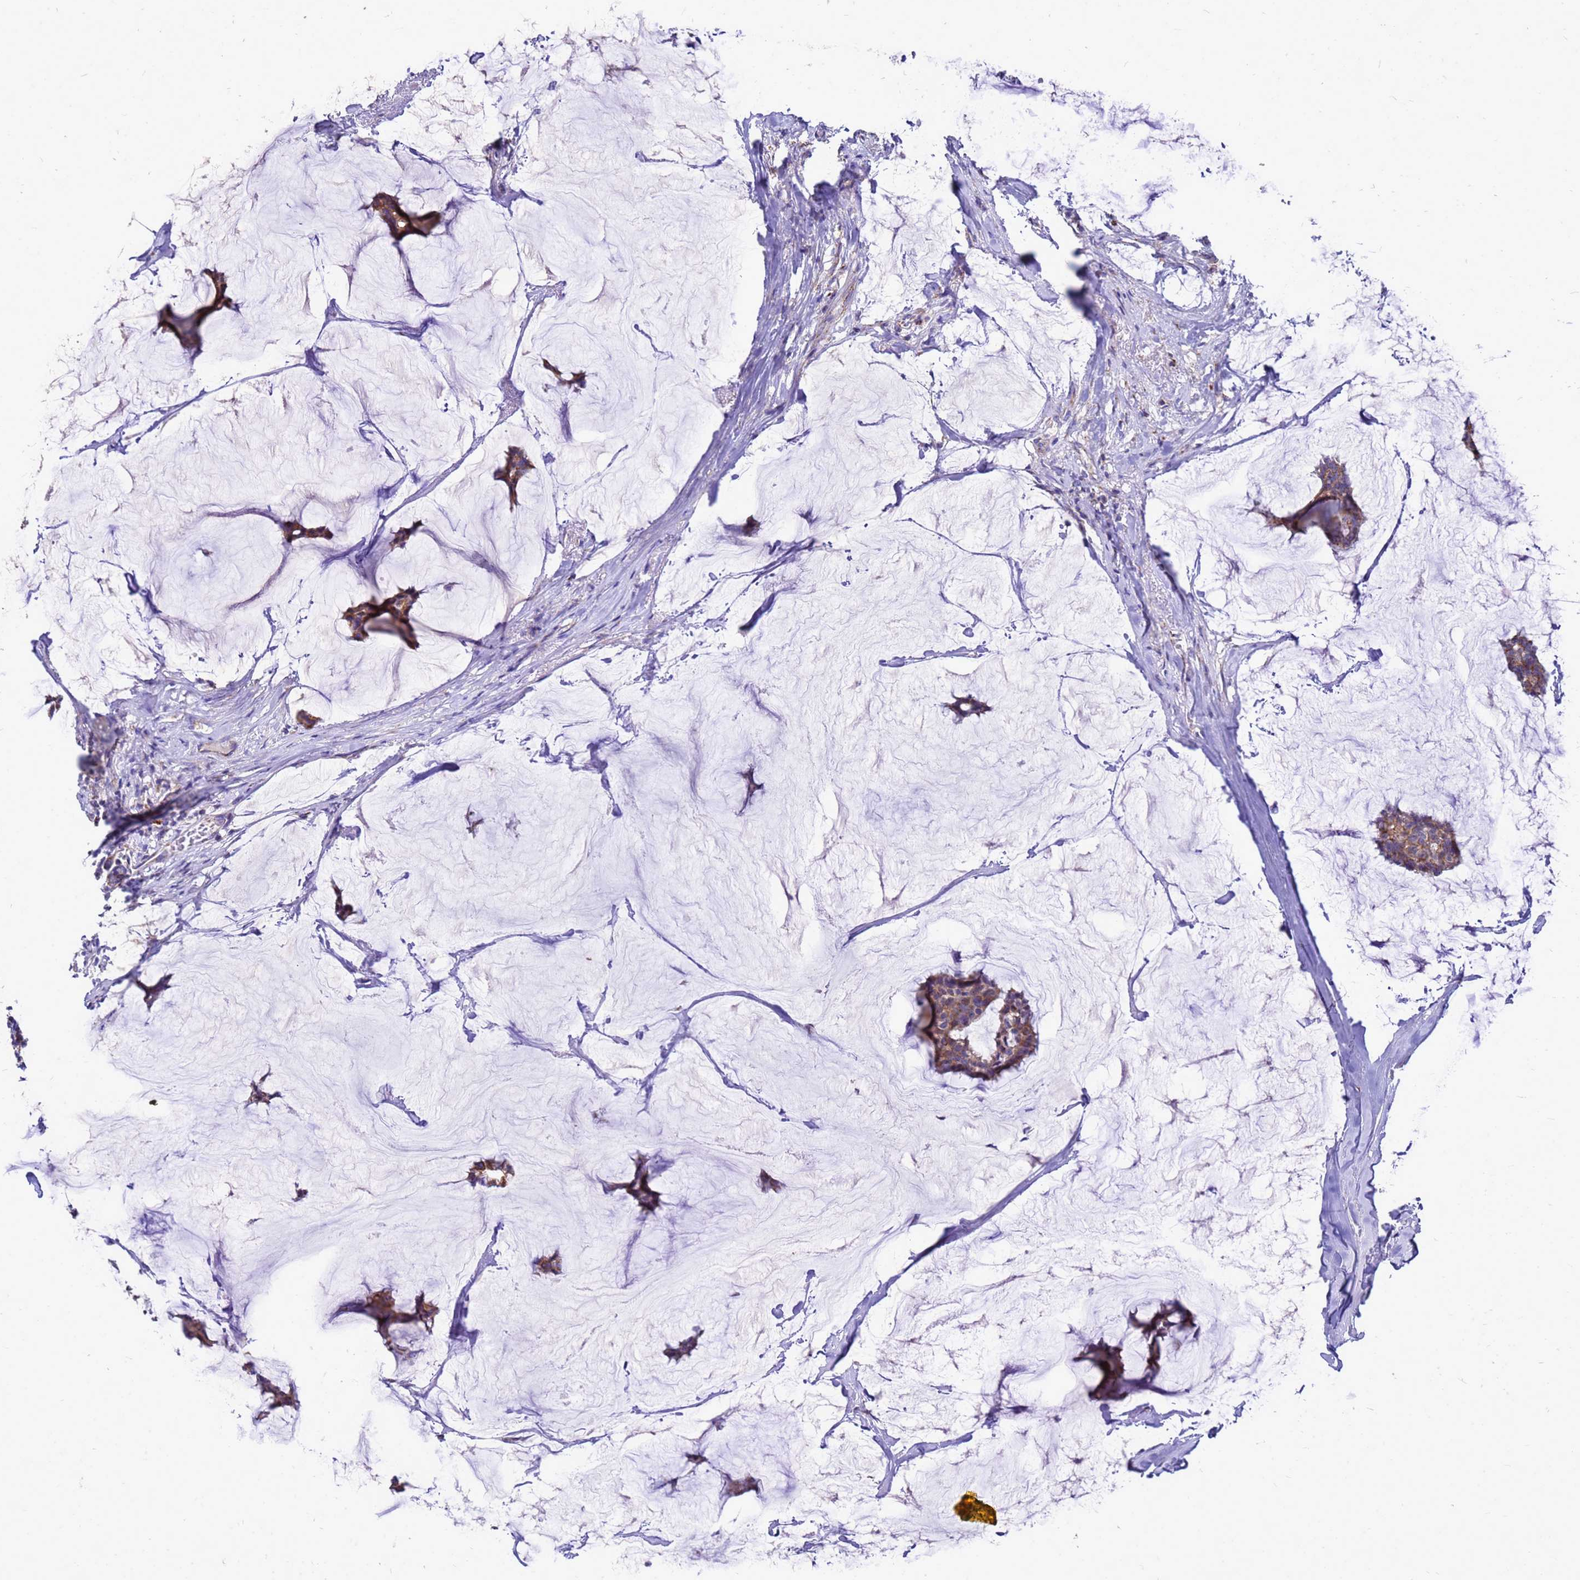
{"staining": {"intensity": "moderate", "quantity": ">75%", "location": "cytoplasmic/membranous"}, "tissue": "breast cancer", "cell_type": "Tumor cells", "image_type": "cancer", "snomed": [{"axis": "morphology", "description": "Duct carcinoma"}, {"axis": "topography", "description": "Breast"}], "caption": "Immunohistochemistry staining of intraductal carcinoma (breast), which demonstrates medium levels of moderate cytoplasmic/membranous expression in about >75% of tumor cells indicating moderate cytoplasmic/membranous protein expression. The staining was performed using DAB (3,3'-diaminobenzidine) (brown) for protein detection and nuclei were counterstained in hematoxylin (blue).", "gene": "CMC4", "patient": {"sex": "female", "age": 93}}